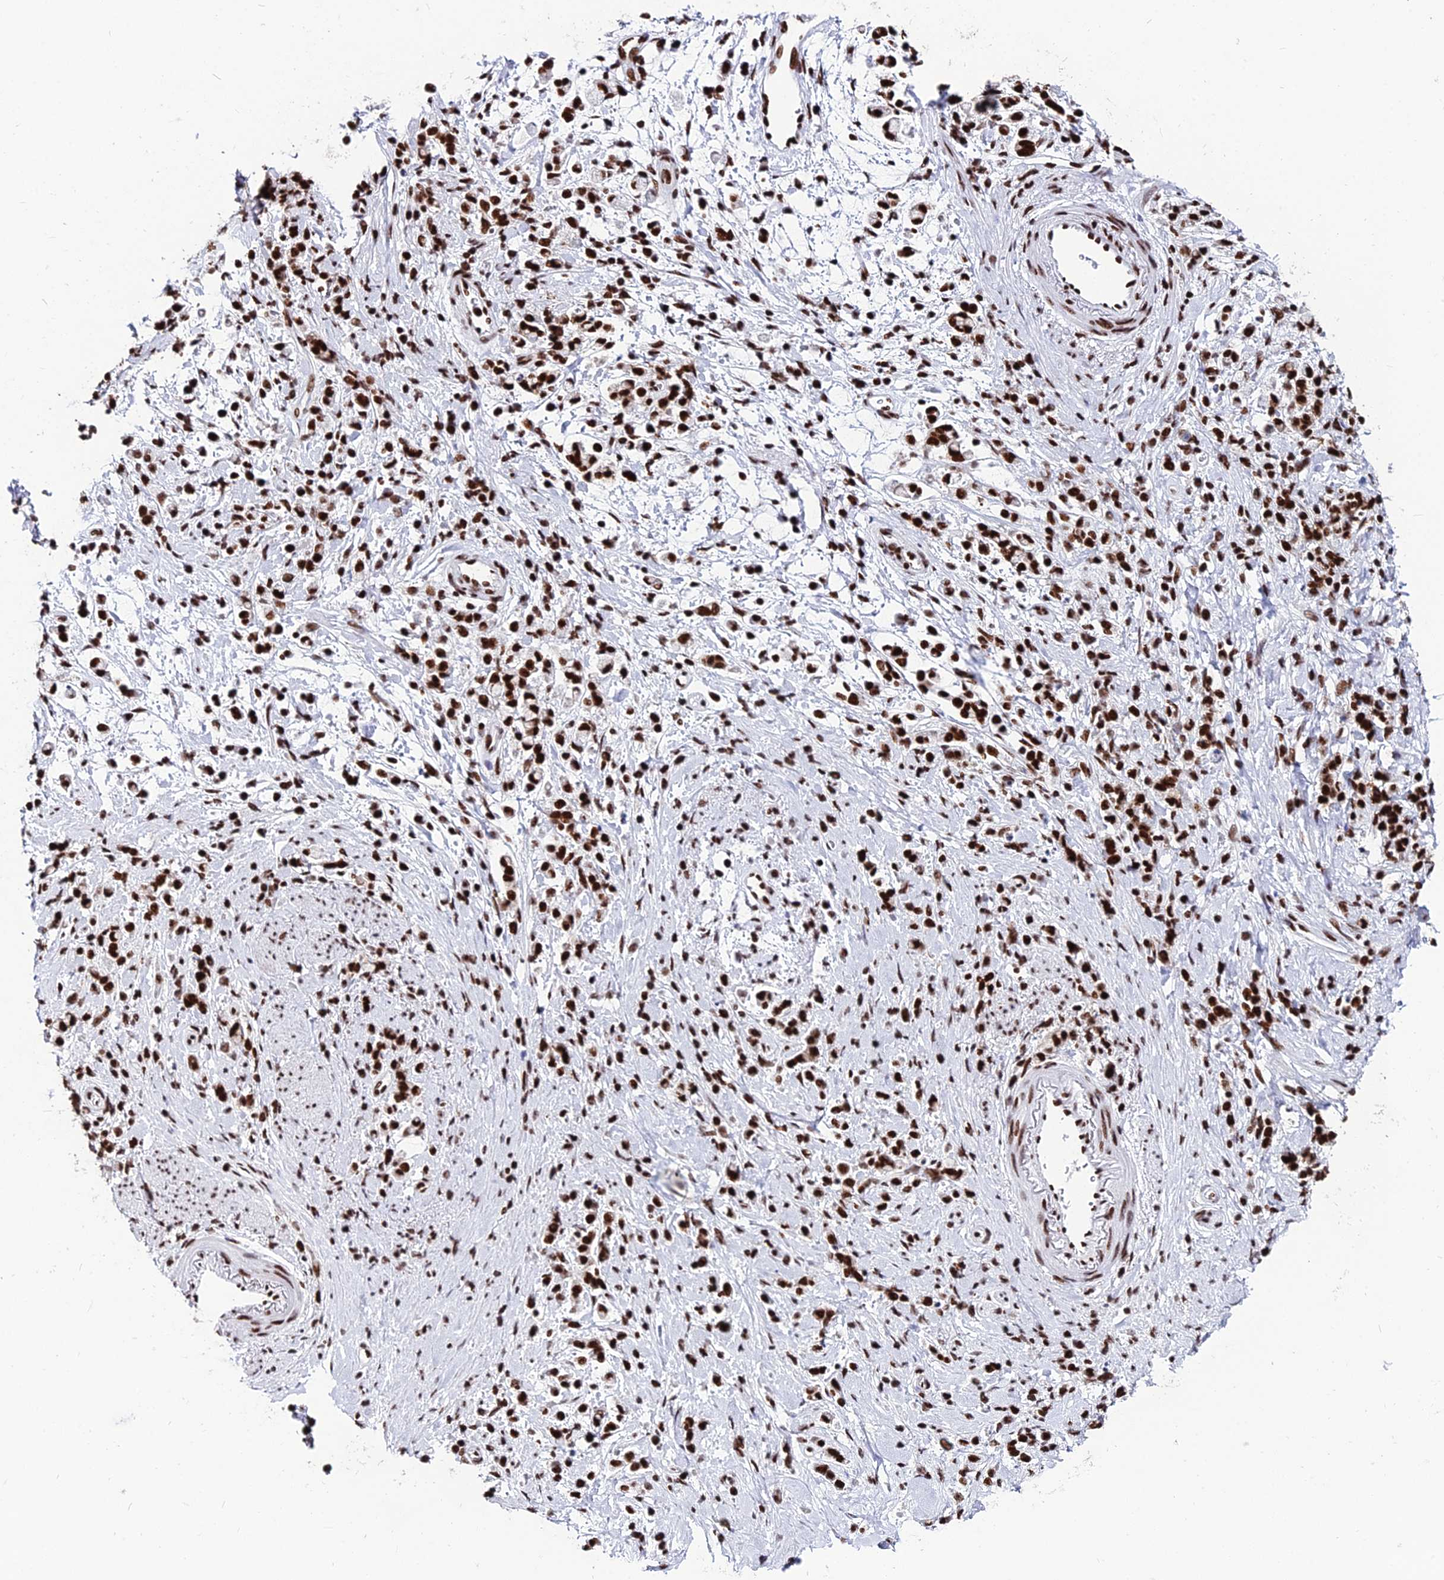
{"staining": {"intensity": "strong", "quantity": ">75%", "location": "nuclear"}, "tissue": "stomach cancer", "cell_type": "Tumor cells", "image_type": "cancer", "snomed": [{"axis": "morphology", "description": "Adenocarcinoma, NOS"}, {"axis": "topography", "description": "Stomach"}], "caption": "A high amount of strong nuclear staining is seen in approximately >75% of tumor cells in stomach cancer (adenocarcinoma) tissue.", "gene": "HNRNPH1", "patient": {"sex": "female", "age": 60}}